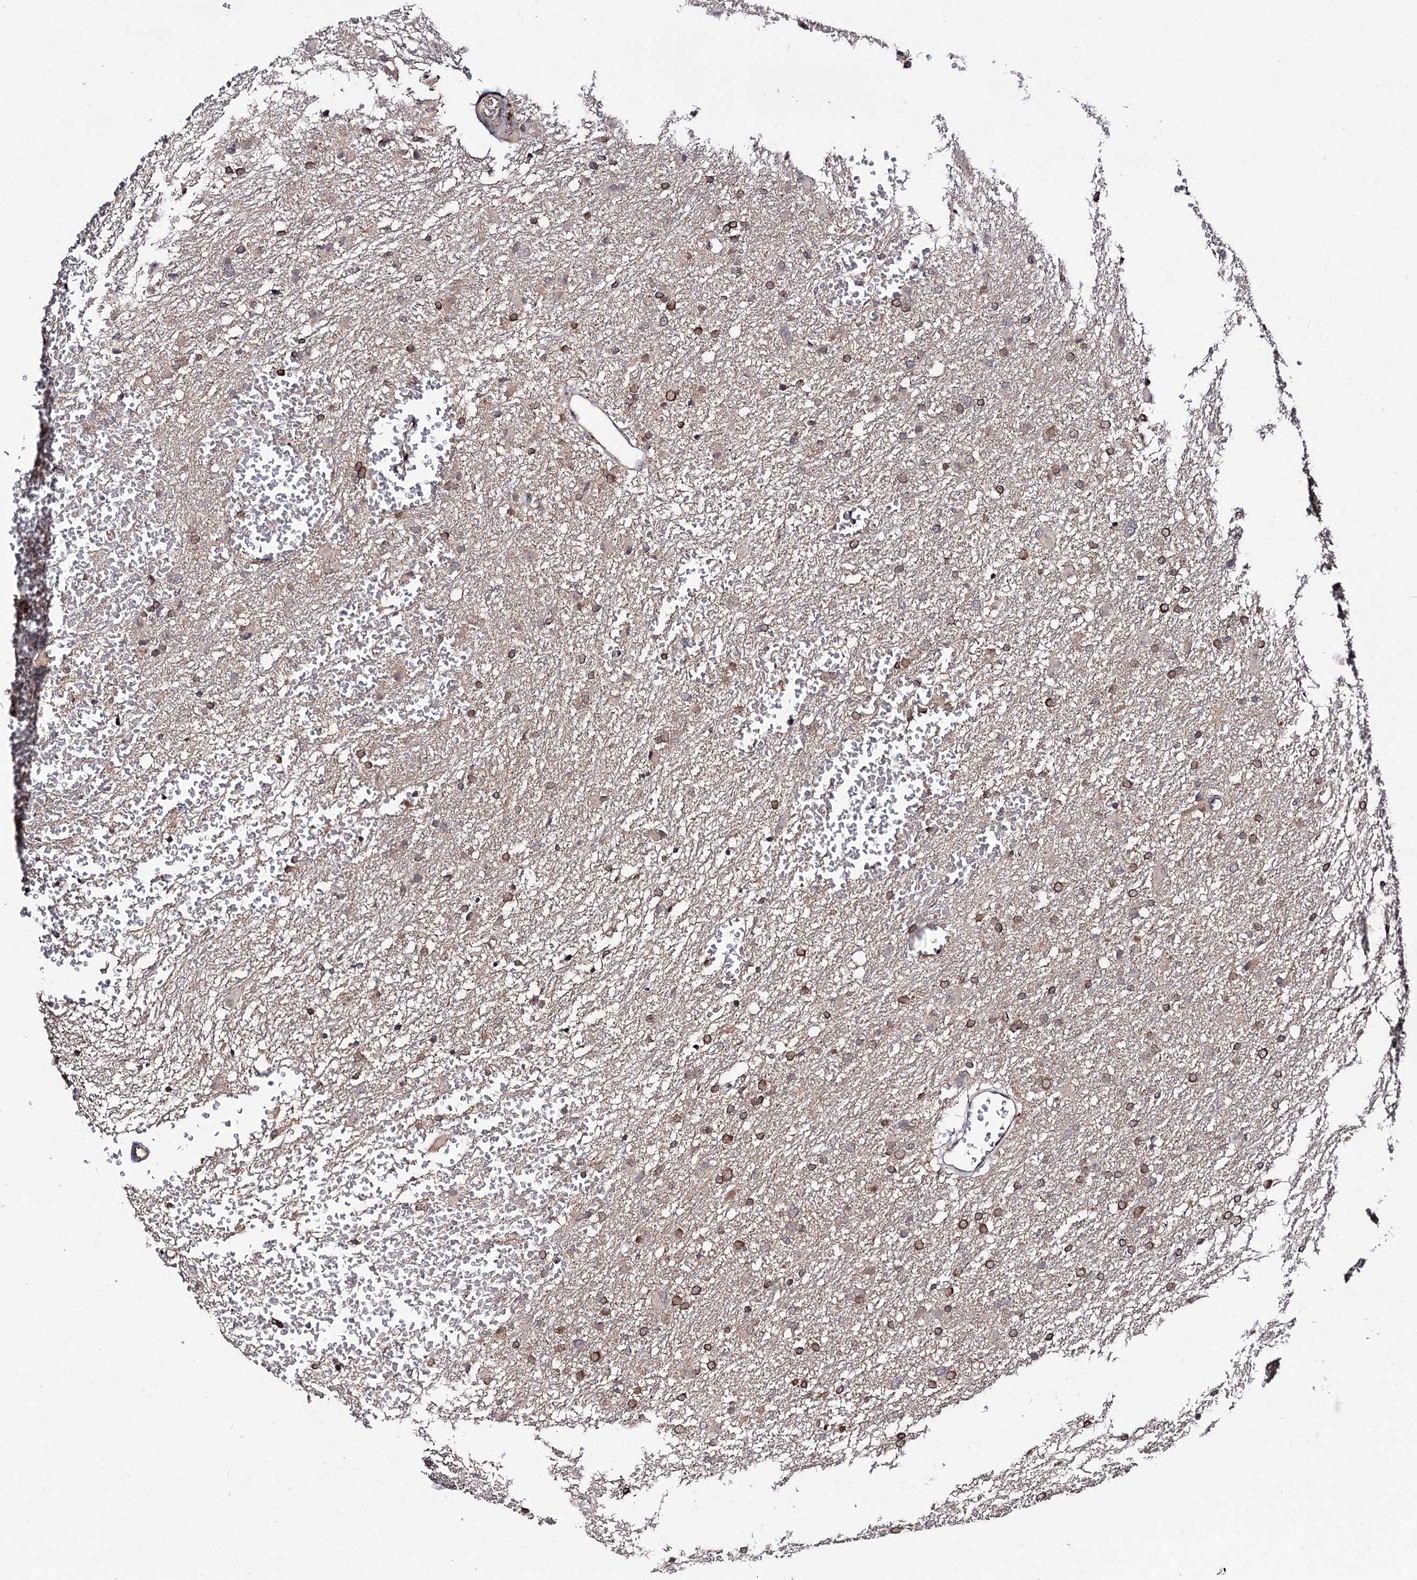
{"staining": {"intensity": "moderate", "quantity": ">75%", "location": "cytoplasmic/membranous"}, "tissue": "glioma", "cell_type": "Tumor cells", "image_type": "cancer", "snomed": [{"axis": "morphology", "description": "Glioma, malignant, High grade"}, {"axis": "topography", "description": "Cerebral cortex"}], "caption": "Tumor cells show medium levels of moderate cytoplasmic/membranous expression in approximately >75% of cells in malignant glioma (high-grade). (Stains: DAB in brown, nuclei in blue, Microscopy: brightfield microscopy at high magnification).", "gene": "MICAL2", "patient": {"sex": "female", "age": 36}}